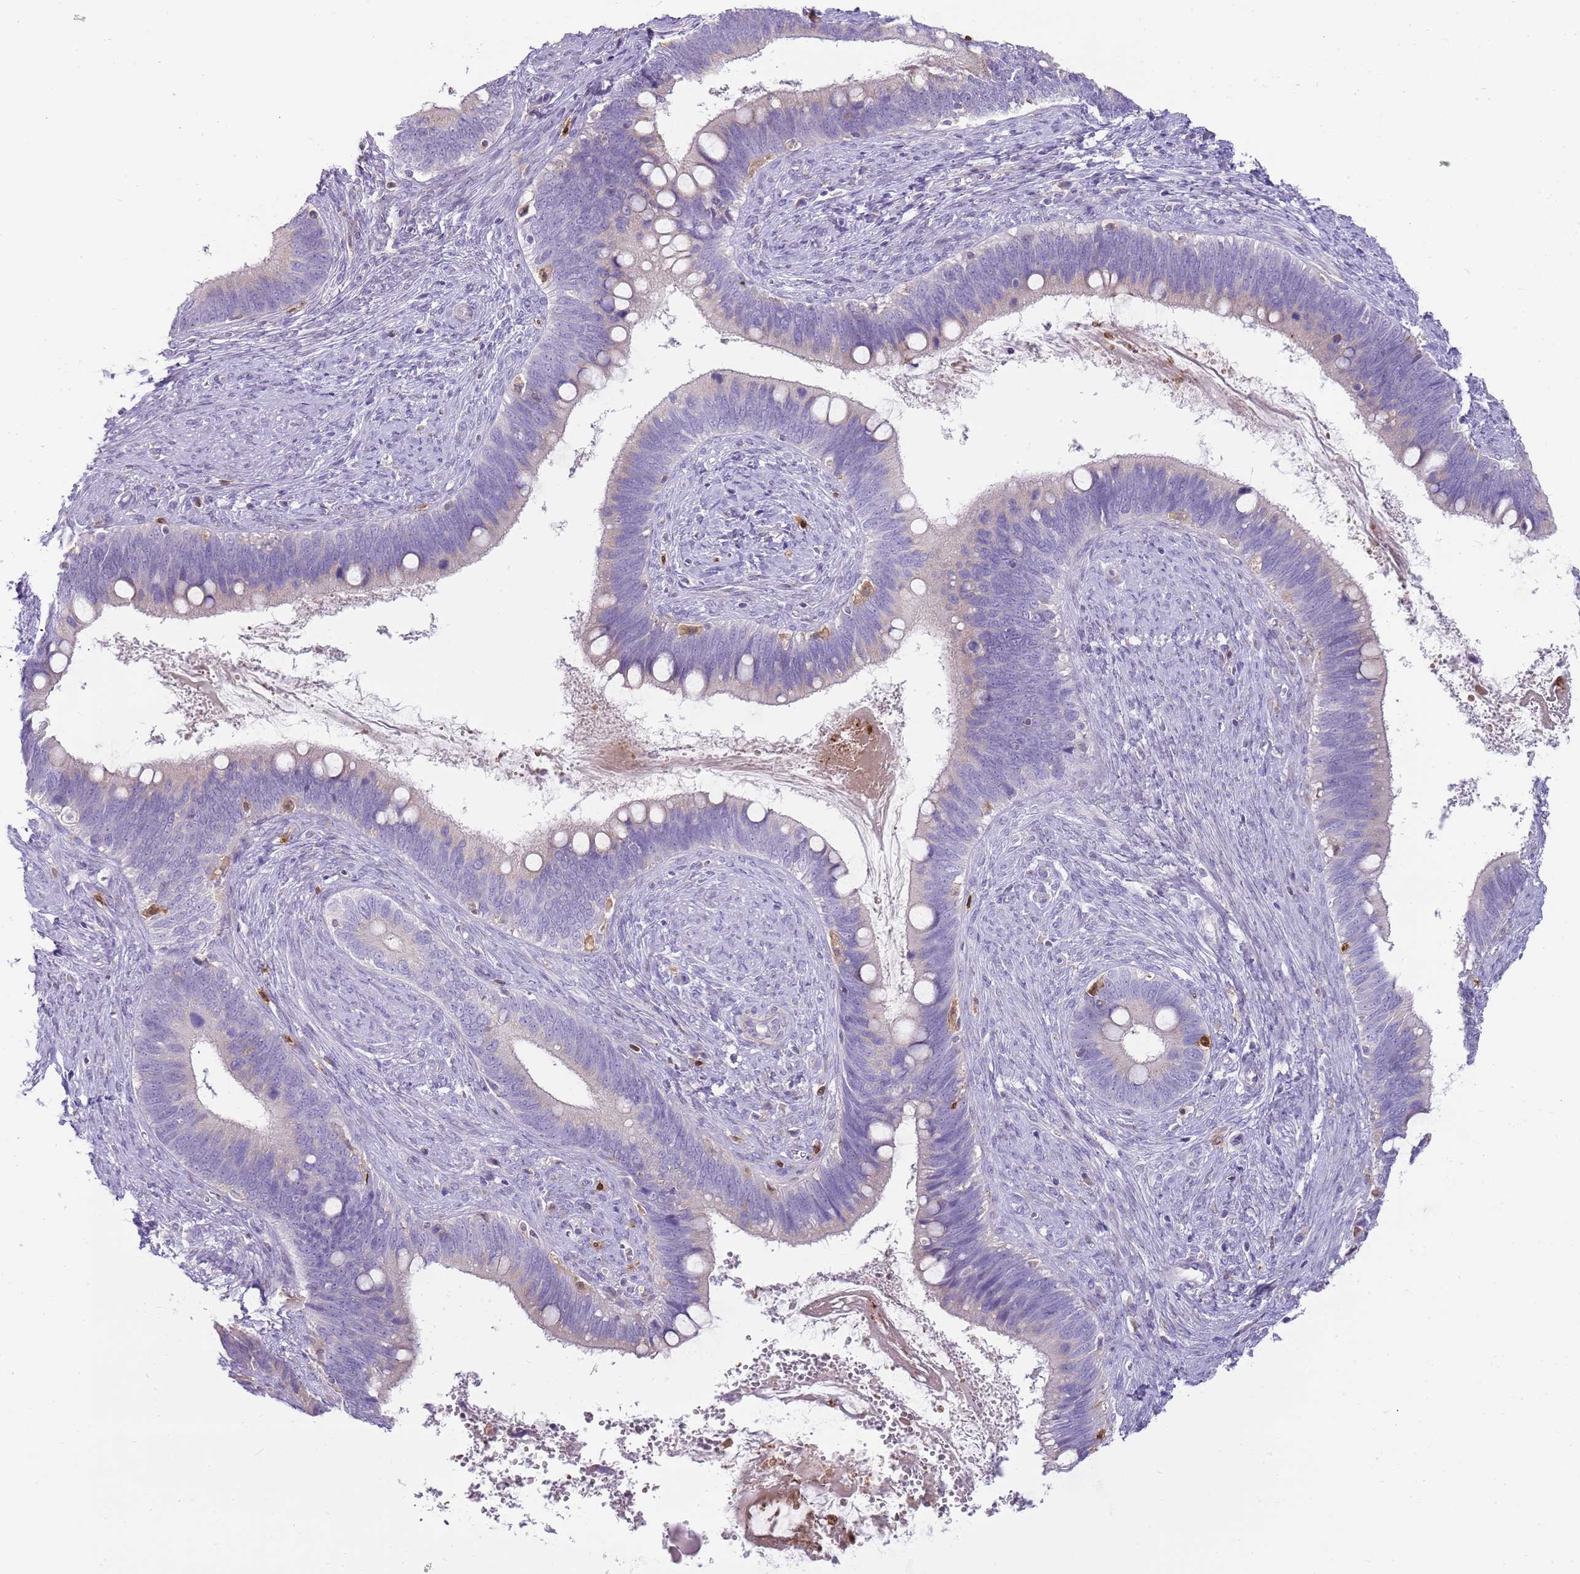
{"staining": {"intensity": "weak", "quantity": "<25%", "location": "cytoplasmic/membranous"}, "tissue": "cervical cancer", "cell_type": "Tumor cells", "image_type": "cancer", "snomed": [{"axis": "morphology", "description": "Adenocarcinoma, NOS"}, {"axis": "topography", "description": "Cervix"}], "caption": "DAB (3,3'-diaminobenzidine) immunohistochemical staining of cervical cancer (adenocarcinoma) reveals no significant positivity in tumor cells.", "gene": "DIPK1C", "patient": {"sex": "female", "age": 42}}